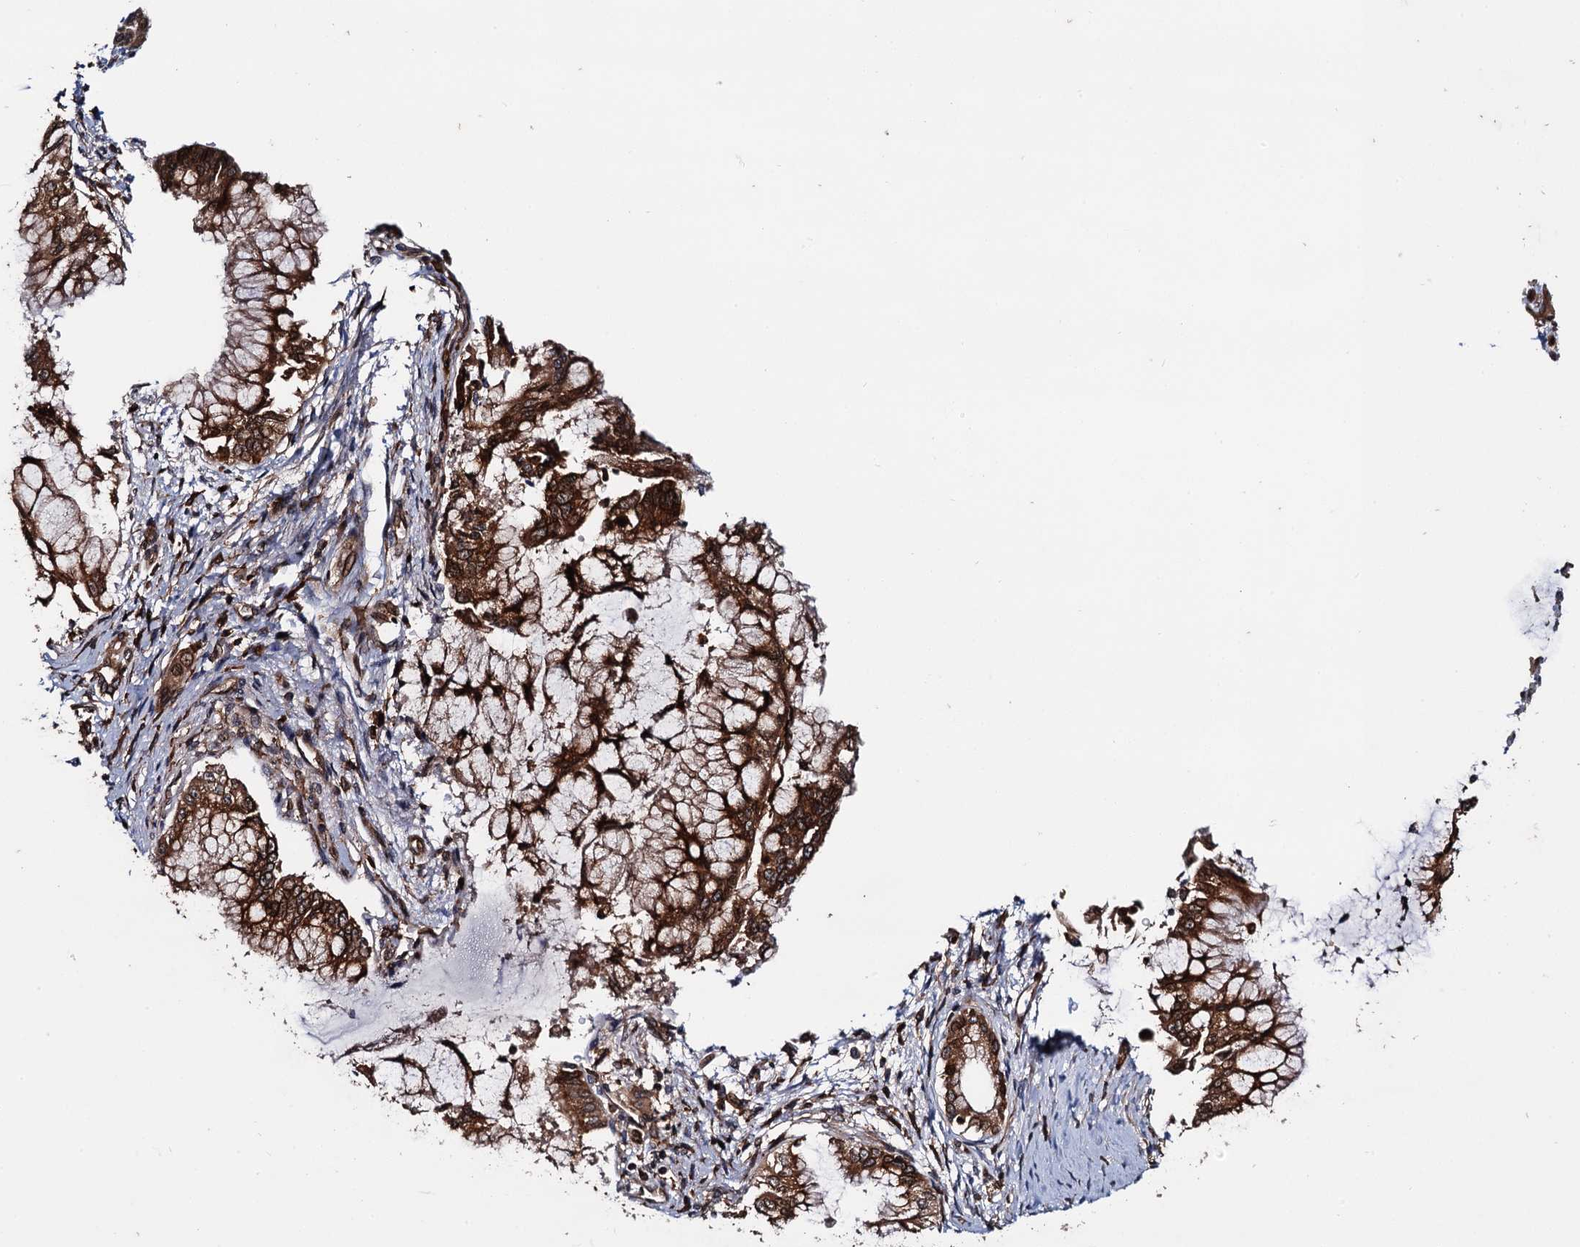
{"staining": {"intensity": "strong", "quantity": ">75%", "location": "cytoplasmic/membranous"}, "tissue": "pancreatic cancer", "cell_type": "Tumor cells", "image_type": "cancer", "snomed": [{"axis": "morphology", "description": "Adenocarcinoma, NOS"}, {"axis": "topography", "description": "Pancreas"}], "caption": "There is high levels of strong cytoplasmic/membranous expression in tumor cells of pancreatic cancer (adenocarcinoma), as demonstrated by immunohistochemical staining (brown color).", "gene": "BORA", "patient": {"sex": "male", "age": 46}}